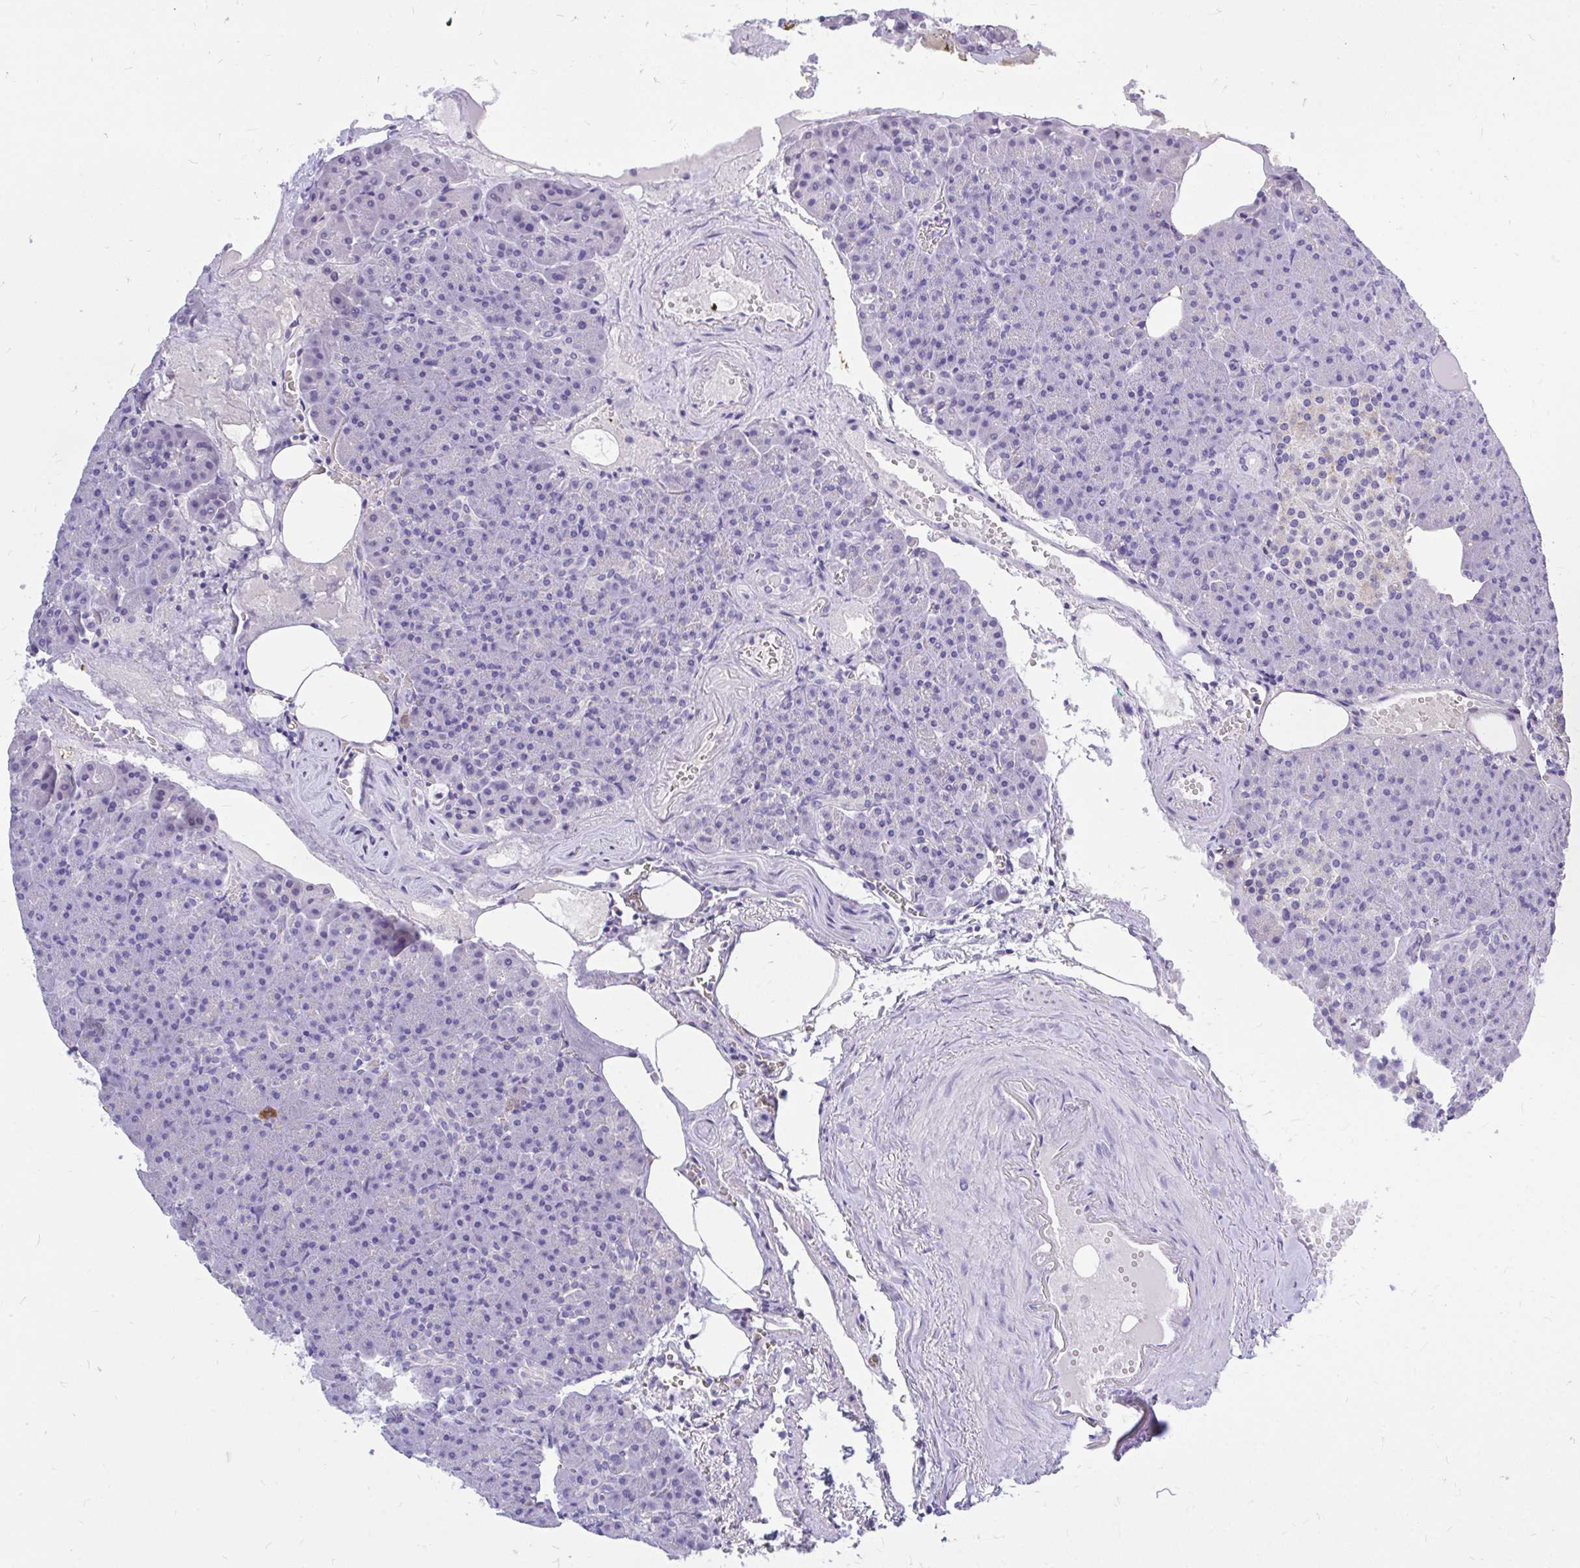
{"staining": {"intensity": "negative", "quantity": "none", "location": "none"}, "tissue": "pancreas", "cell_type": "Exocrine glandular cells", "image_type": "normal", "snomed": [{"axis": "morphology", "description": "Normal tissue, NOS"}, {"axis": "topography", "description": "Pancreas"}], "caption": "This is an IHC photomicrograph of benign pancreas. There is no expression in exocrine glandular cells.", "gene": "MAP1LC3A", "patient": {"sex": "female", "age": 74}}